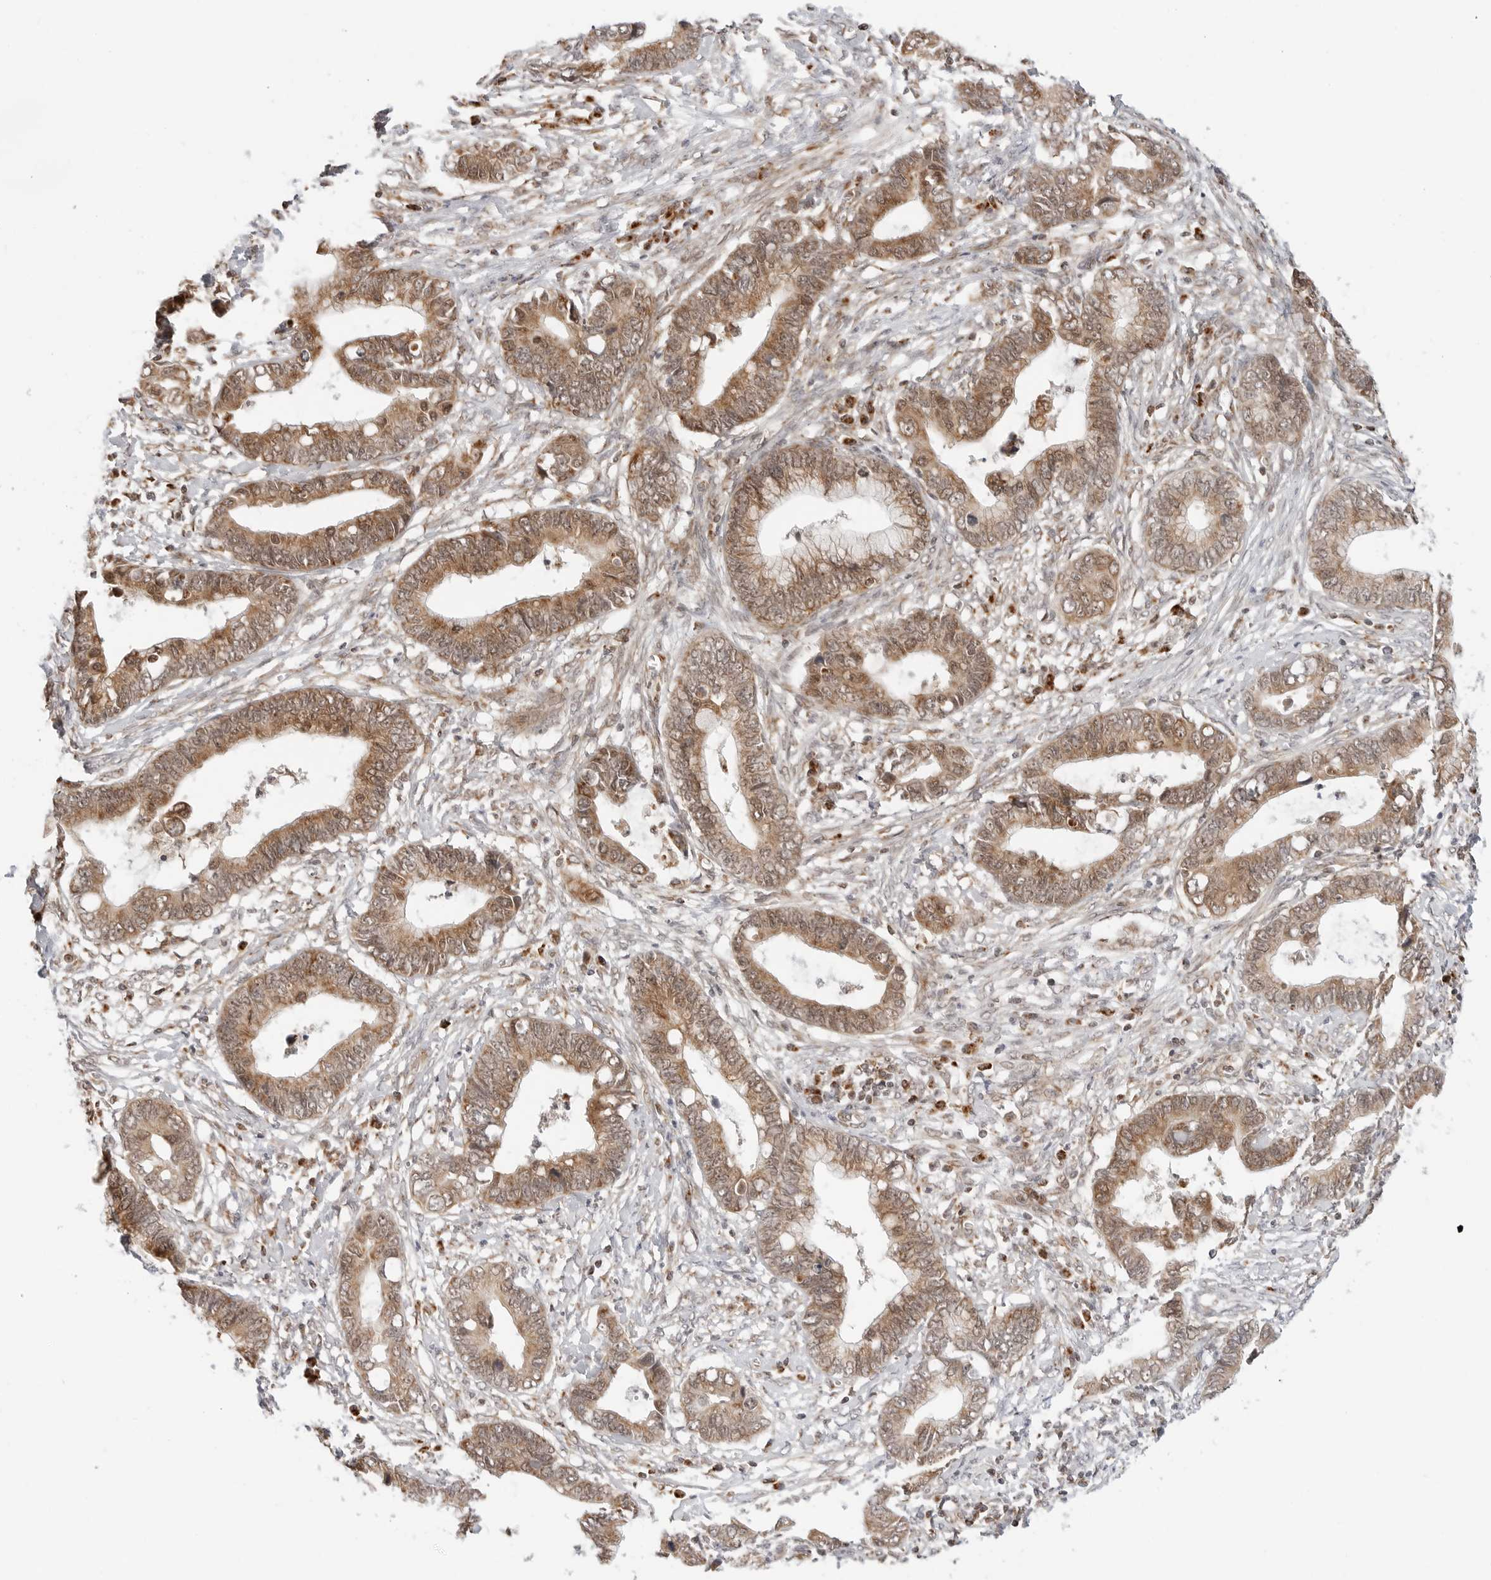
{"staining": {"intensity": "moderate", "quantity": ">75%", "location": "cytoplasmic/membranous"}, "tissue": "cervical cancer", "cell_type": "Tumor cells", "image_type": "cancer", "snomed": [{"axis": "morphology", "description": "Adenocarcinoma, NOS"}, {"axis": "topography", "description": "Cervix"}], "caption": "The image shows staining of cervical adenocarcinoma, revealing moderate cytoplasmic/membranous protein staining (brown color) within tumor cells.", "gene": "POLR3GL", "patient": {"sex": "female", "age": 44}}